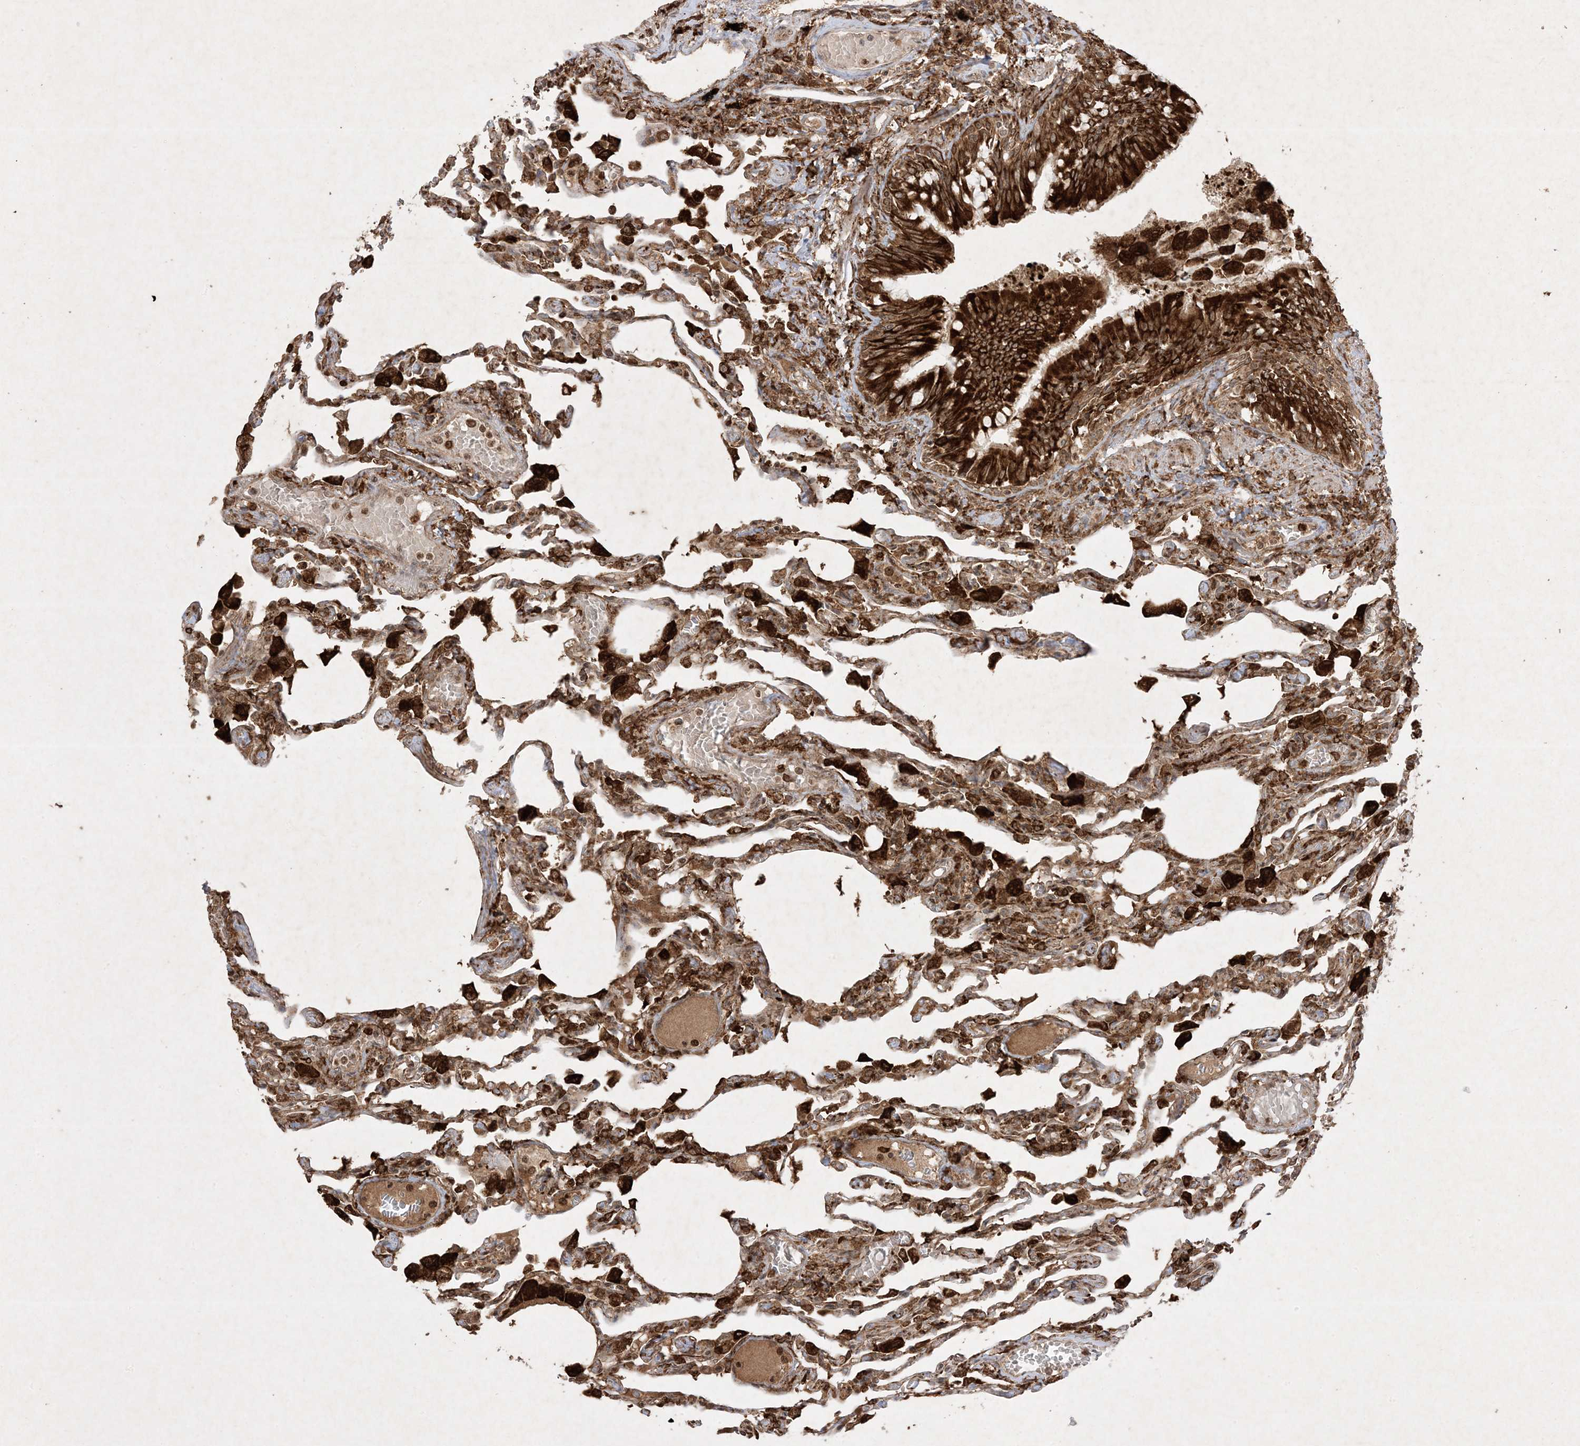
{"staining": {"intensity": "moderate", "quantity": ">75%", "location": "cytoplasmic/membranous"}, "tissue": "lung", "cell_type": "Alveolar cells", "image_type": "normal", "snomed": [{"axis": "morphology", "description": "Normal tissue, NOS"}, {"axis": "topography", "description": "Bronchus"}, {"axis": "topography", "description": "Lung"}], "caption": "High-power microscopy captured an IHC photomicrograph of benign lung, revealing moderate cytoplasmic/membranous positivity in about >75% of alveolar cells. Nuclei are stained in blue.", "gene": "PTK6", "patient": {"sex": "female", "age": 49}}